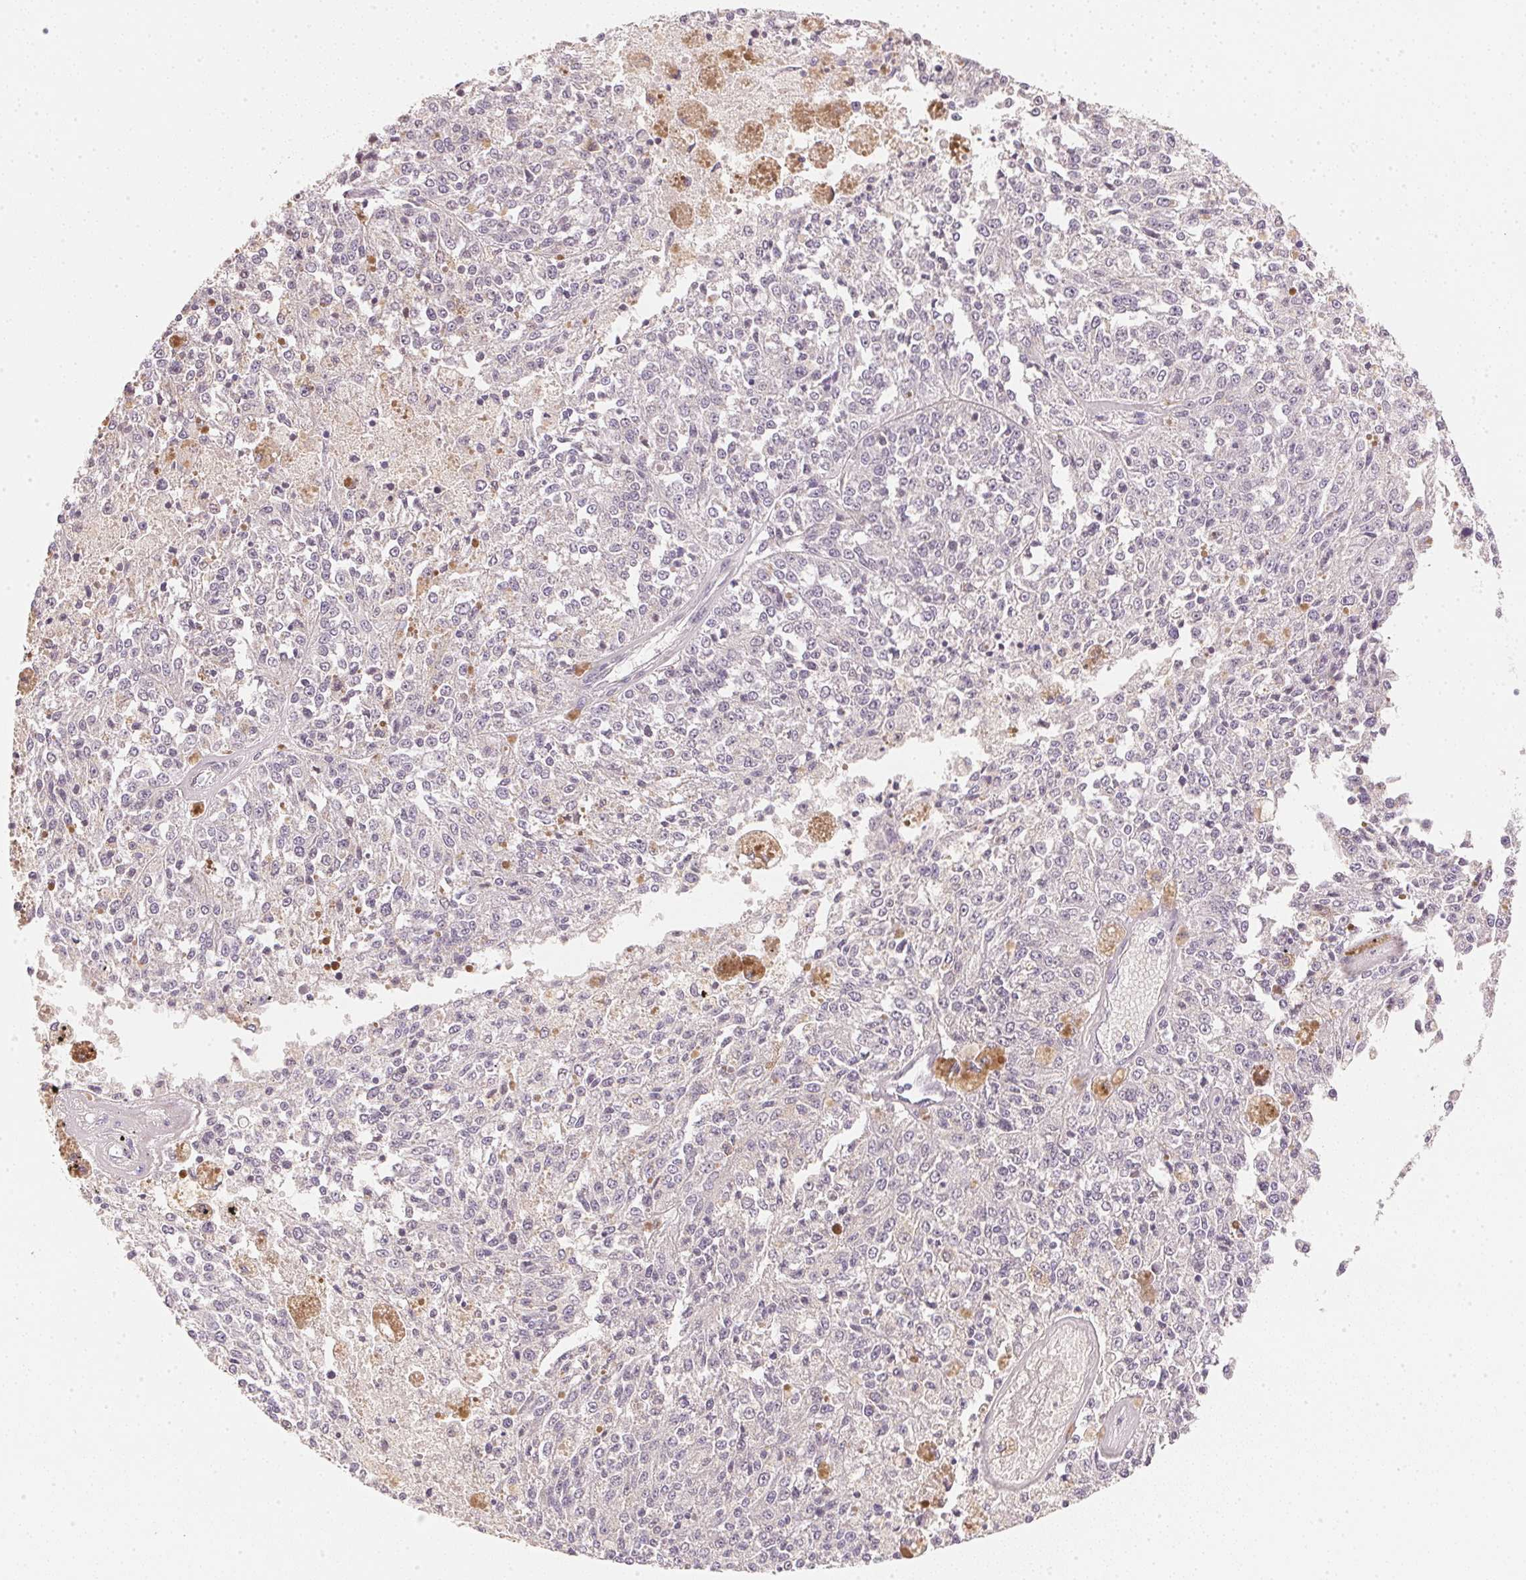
{"staining": {"intensity": "negative", "quantity": "none", "location": "none"}, "tissue": "melanoma", "cell_type": "Tumor cells", "image_type": "cancer", "snomed": [{"axis": "morphology", "description": "Malignant melanoma, Metastatic site"}, {"axis": "topography", "description": "Lymph node"}], "caption": "Protein analysis of melanoma shows no significant positivity in tumor cells. (DAB immunohistochemistry with hematoxylin counter stain).", "gene": "DHCR24", "patient": {"sex": "female", "age": 64}}